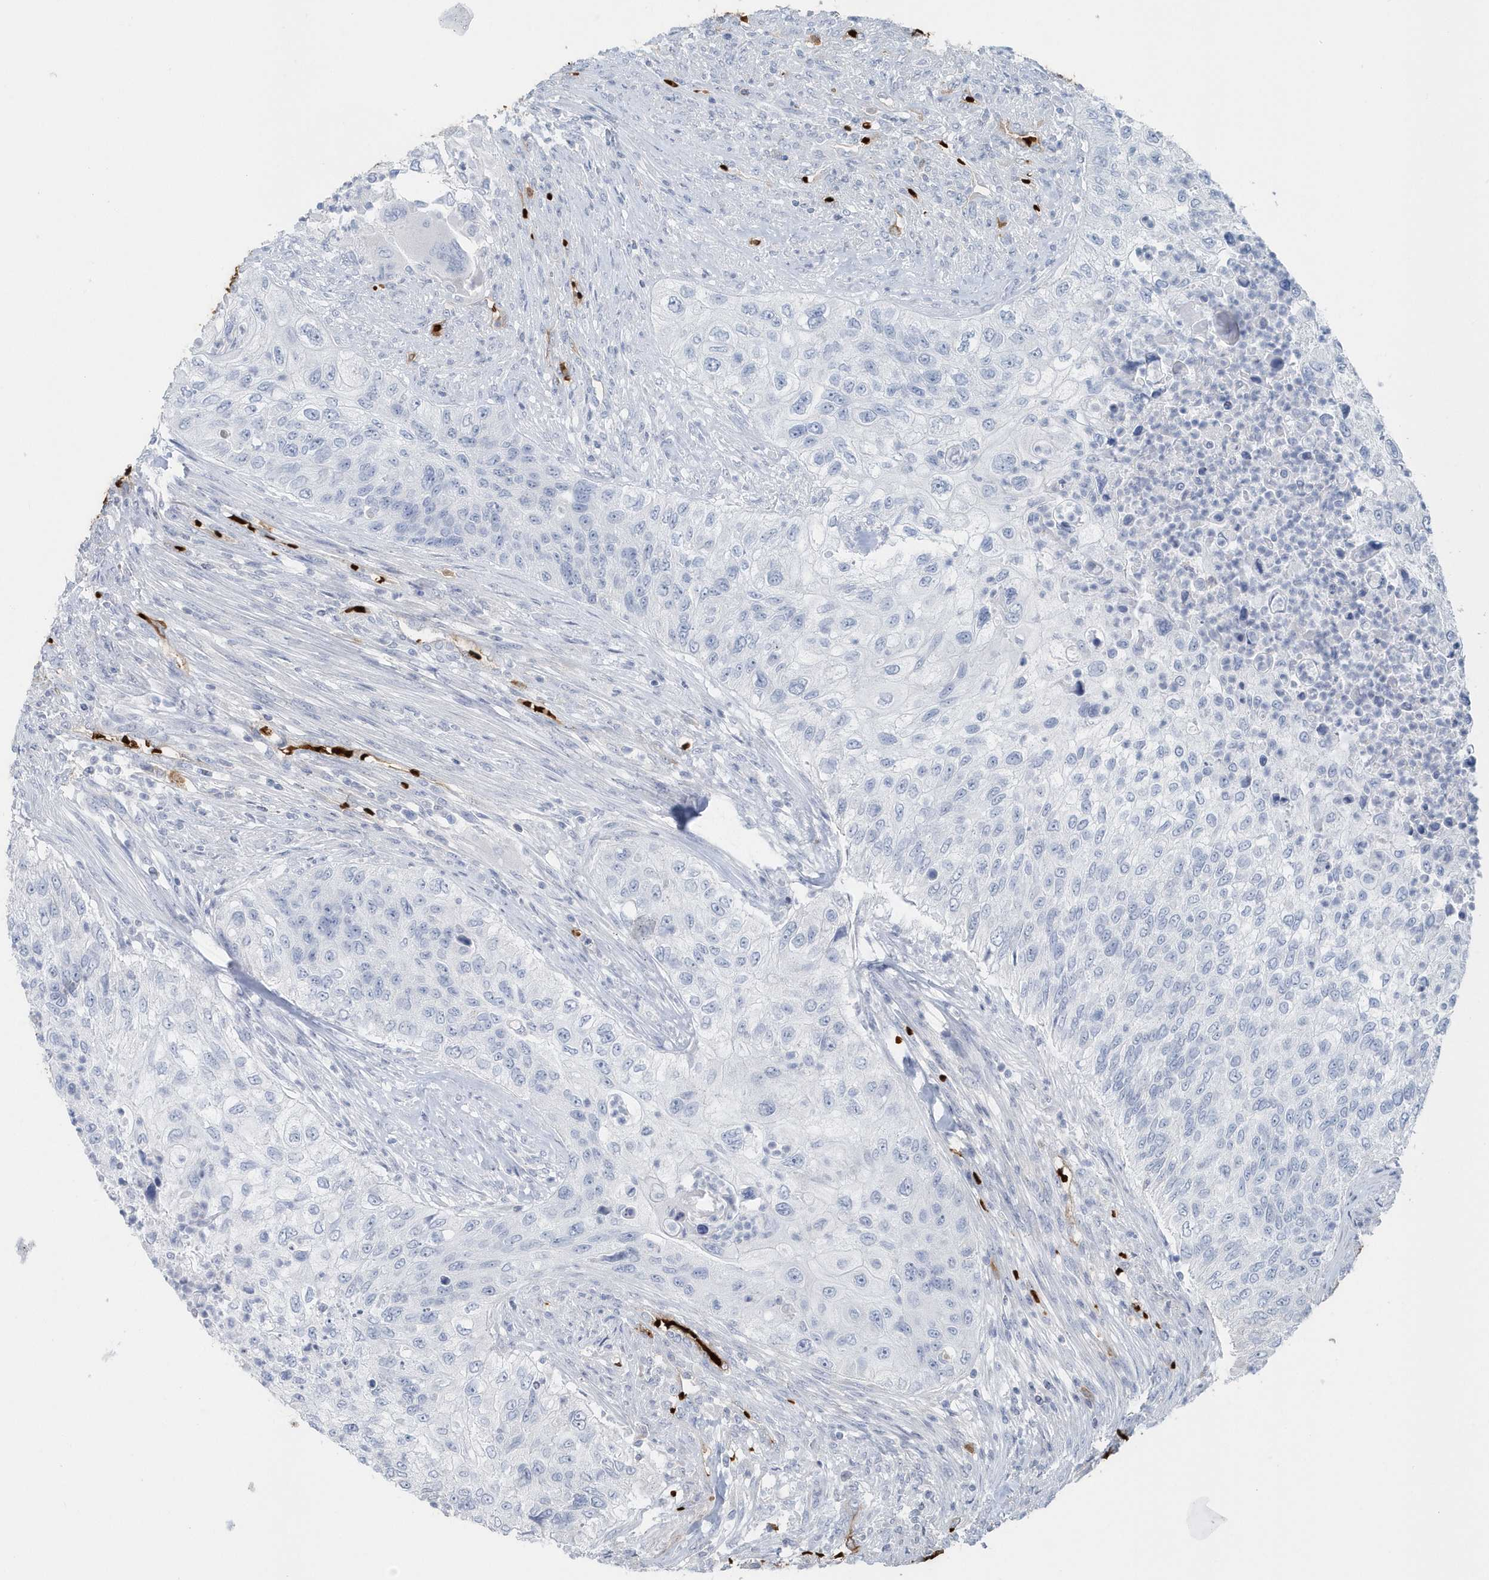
{"staining": {"intensity": "negative", "quantity": "none", "location": "none"}, "tissue": "urothelial cancer", "cell_type": "Tumor cells", "image_type": "cancer", "snomed": [{"axis": "morphology", "description": "Urothelial carcinoma, High grade"}, {"axis": "topography", "description": "Urinary bladder"}], "caption": "Immunohistochemistry (IHC) micrograph of human high-grade urothelial carcinoma stained for a protein (brown), which displays no expression in tumor cells.", "gene": "HBA2", "patient": {"sex": "female", "age": 60}}